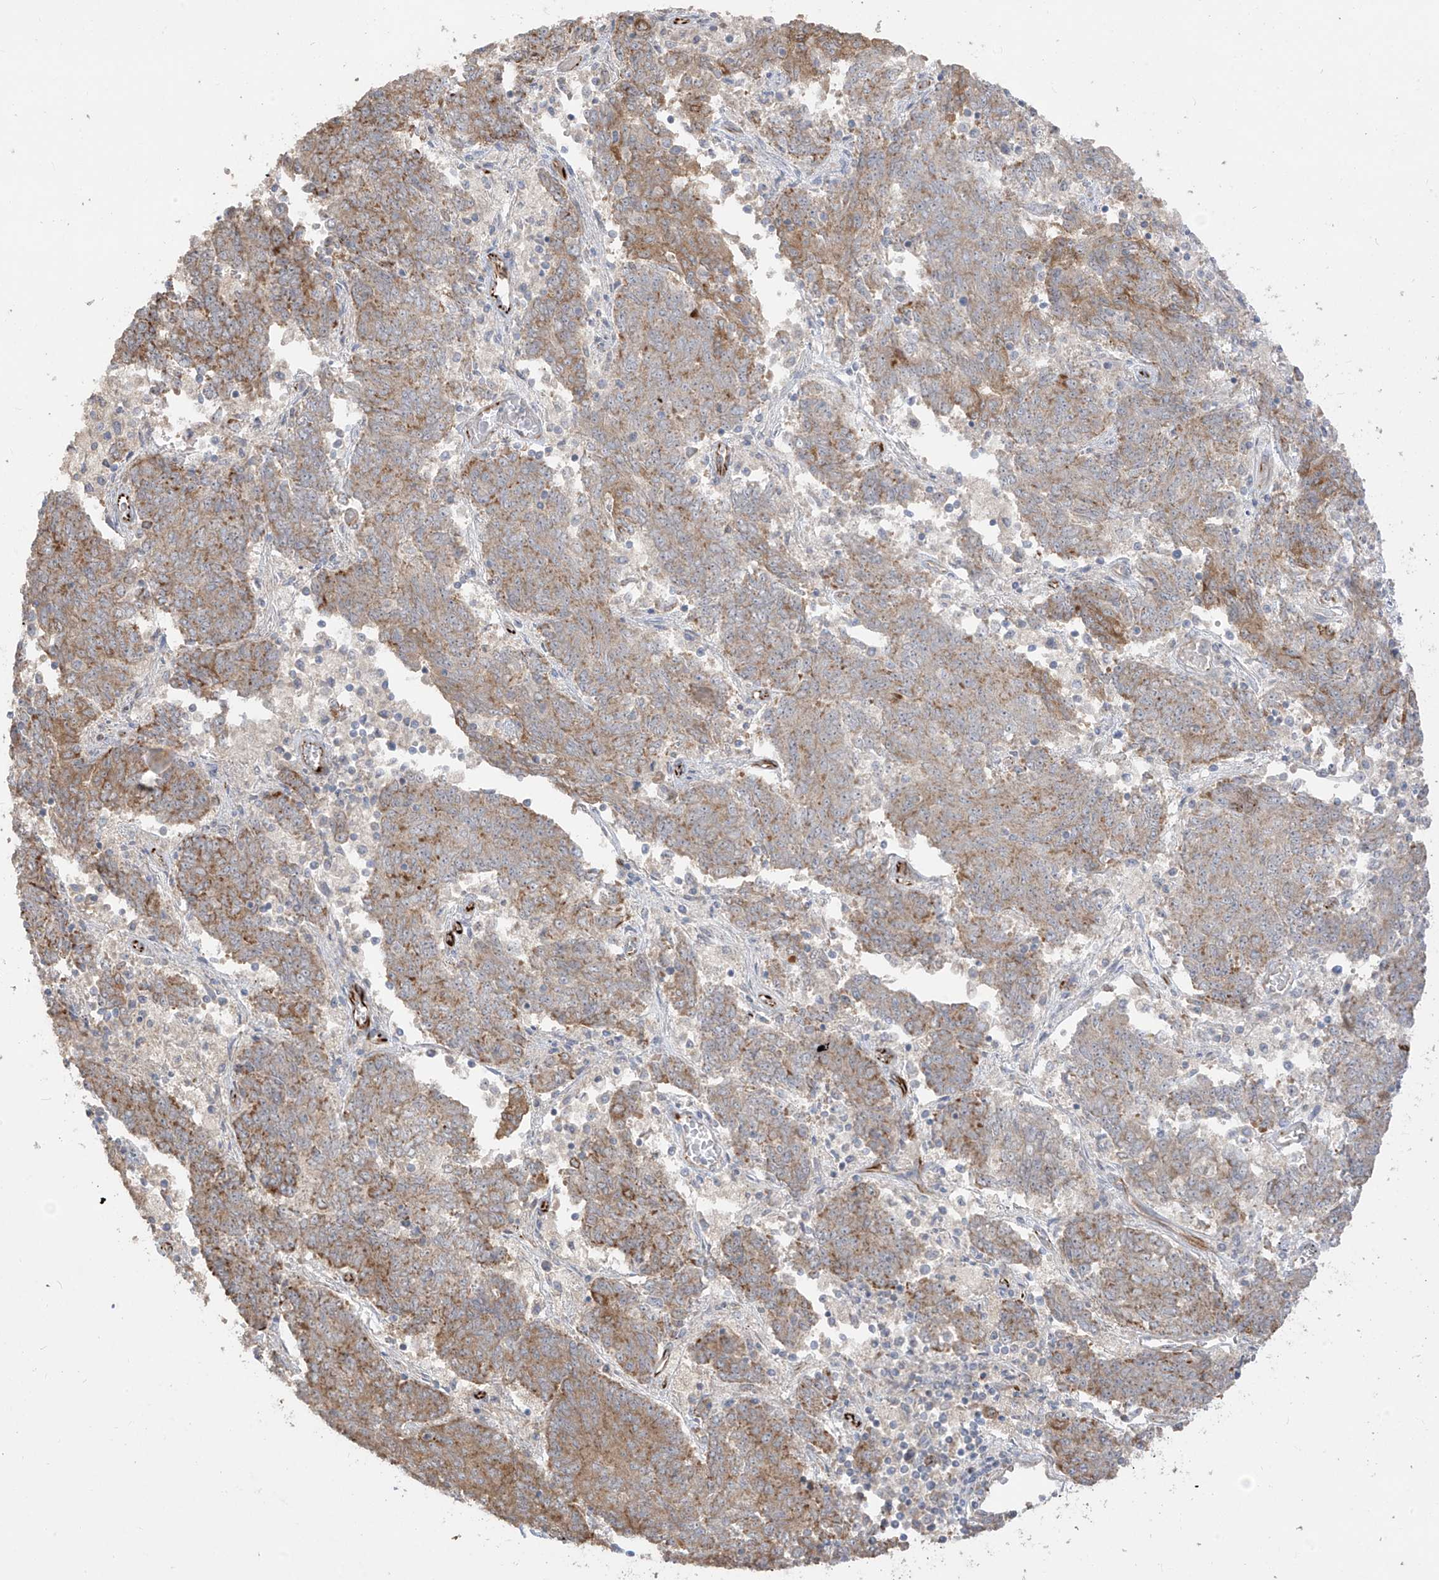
{"staining": {"intensity": "moderate", "quantity": ">75%", "location": "cytoplasmic/membranous"}, "tissue": "endometrial cancer", "cell_type": "Tumor cells", "image_type": "cancer", "snomed": [{"axis": "morphology", "description": "Adenocarcinoma, NOS"}, {"axis": "topography", "description": "Endometrium"}], "caption": "Endometrial cancer stained for a protein (brown) displays moderate cytoplasmic/membranous positive positivity in approximately >75% of tumor cells.", "gene": "DCDC2", "patient": {"sex": "female", "age": 80}}